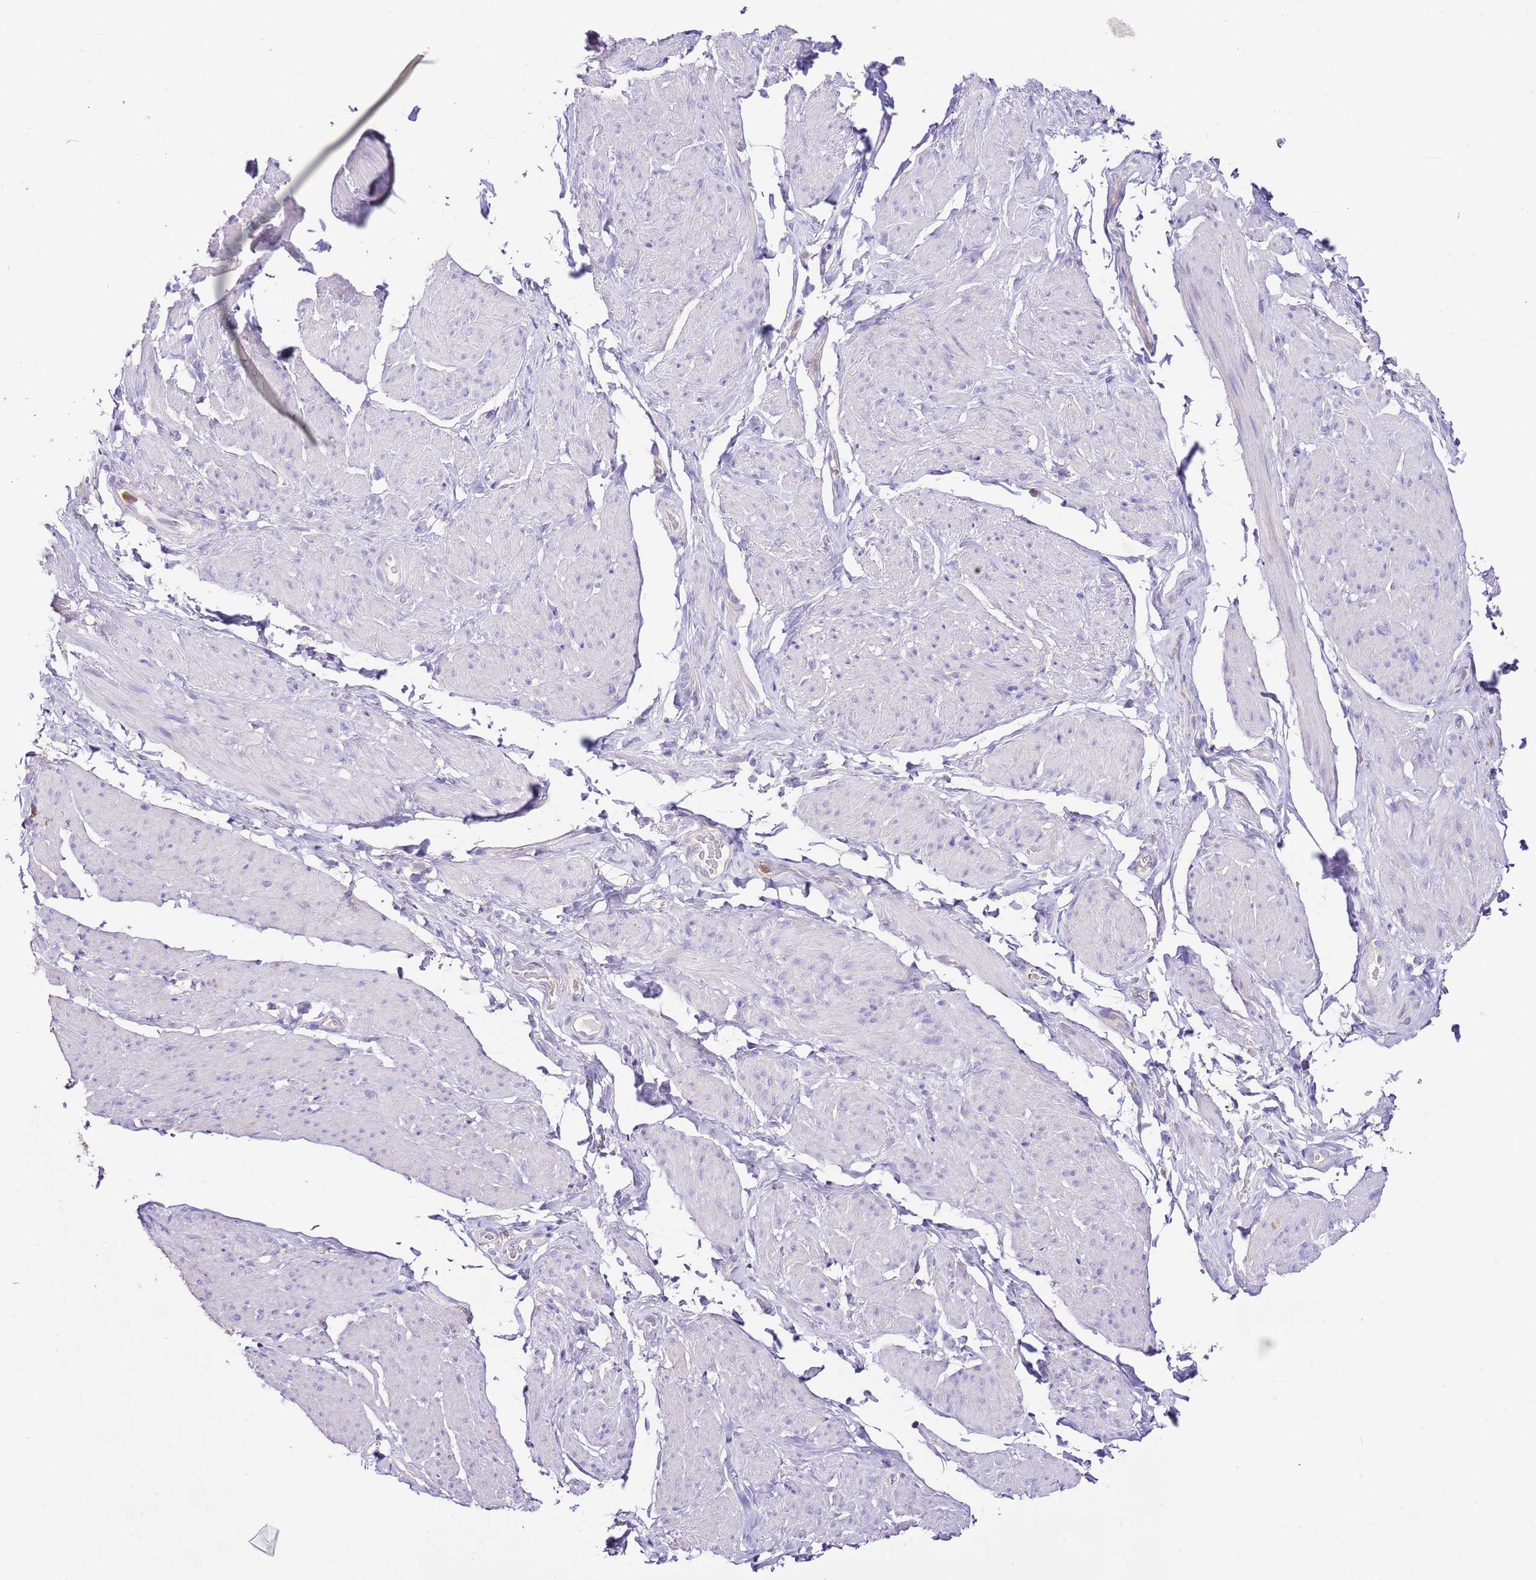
{"staining": {"intensity": "negative", "quantity": "none", "location": "none"}, "tissue": "smooth muscle", "cell_type": "Smooth muscle cells", "image_type": "normal", "snomed": [{"axis": "morphology", "description": "Normal tissue, NOS"}, {"axis": "topography", "description": "Smooth muscle"}, {"axis": "topography", "description": "Peripheral nerve tissue"}], "caption": "An immunohistochemistry image of normal smooth muscle is shown. There is no staining in smooth muscle cells of smooth muscle.", "gene": "RPS10", "patient": {"sex": "male", "age": 69}}